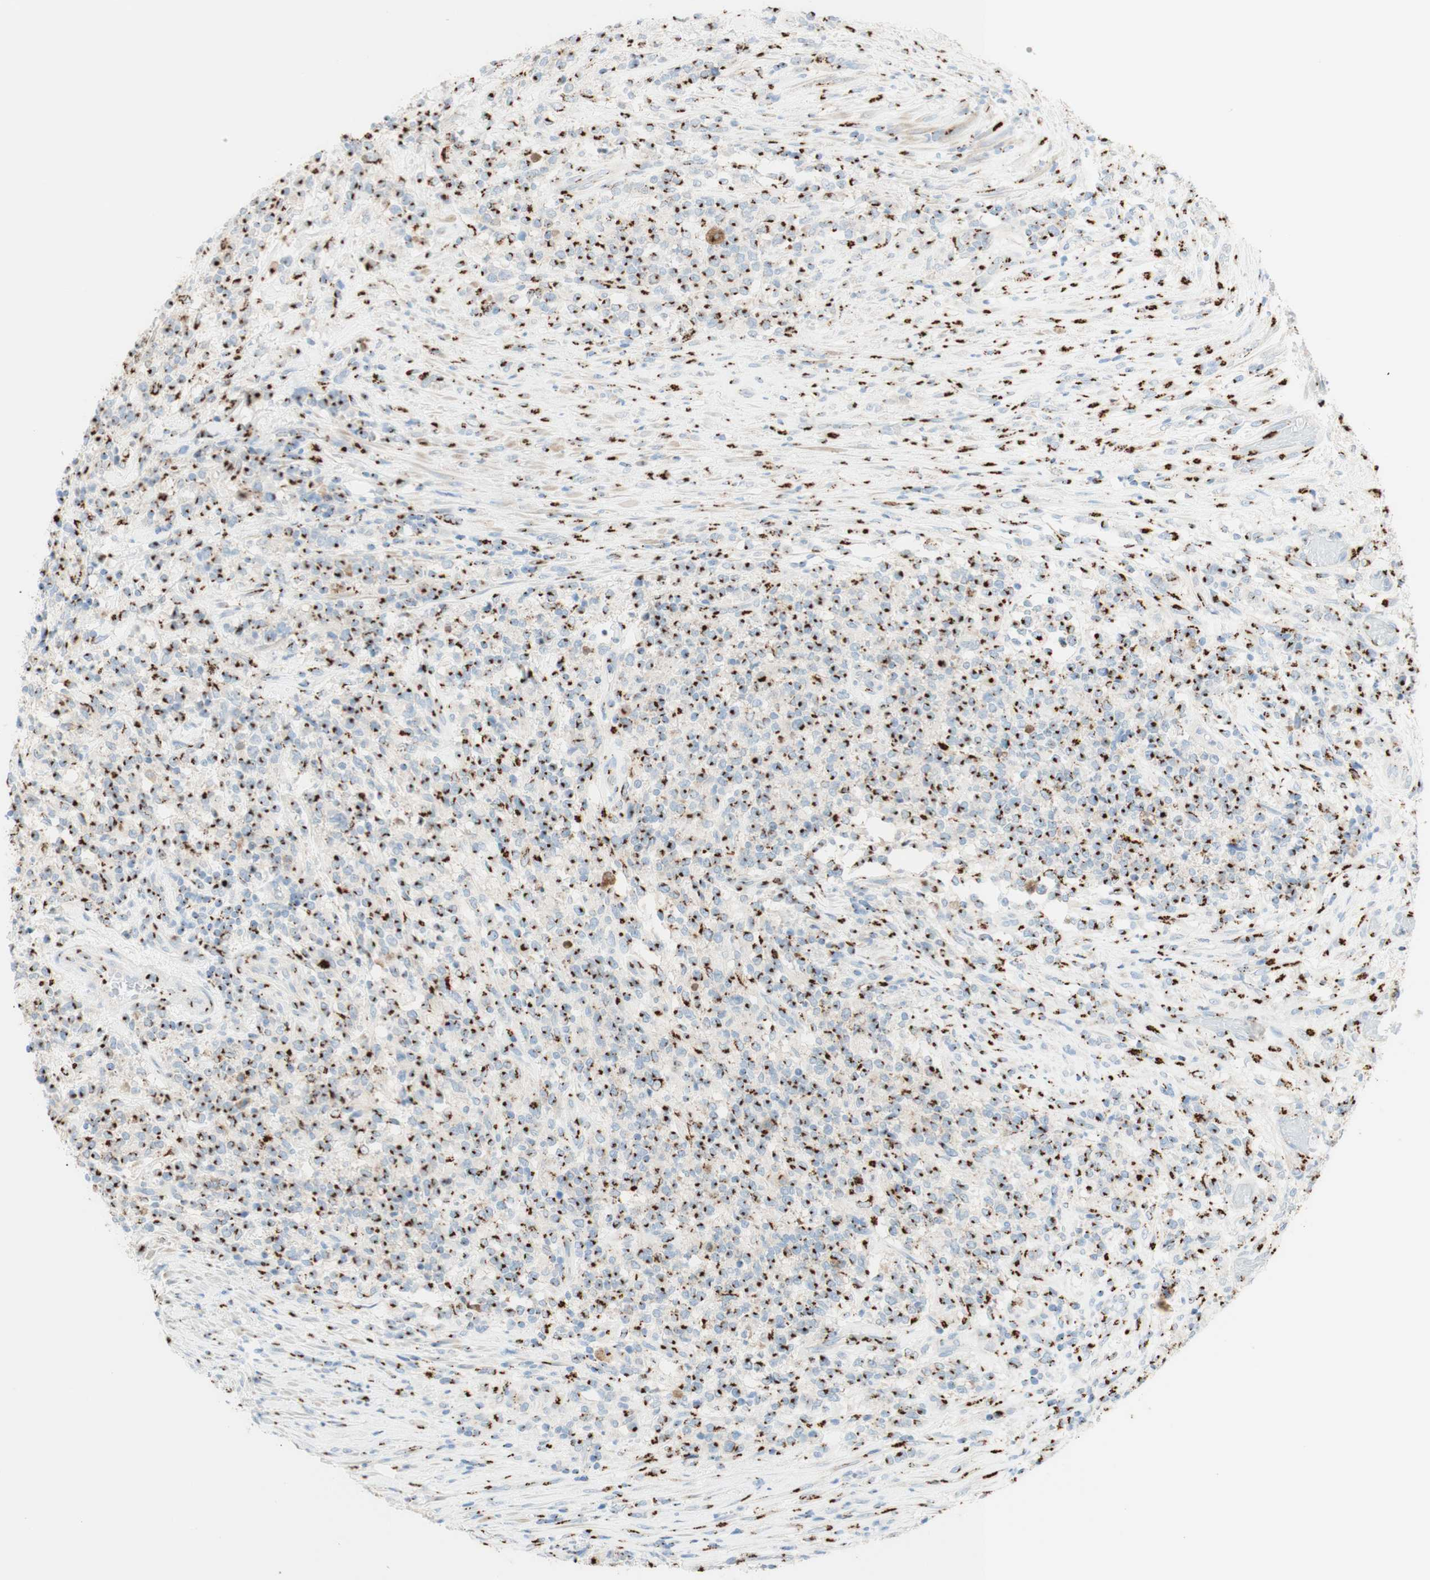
{"staining": {"intensity": "strong", "quantity": ">75%", "location": "cytoplasmic/membranous"}, "tissue": "lymphoma", "cell_type": "Tumor cells", "image_type": "cancer", "snomed": [{"axis": "morphology", "description": "Malignant lymphoma, non-Hodgkin's type, High grade"}, {"axis": "topography", "description": "Soft tissue"}], "caption": "DAB immunohistochemical staining of human lymphoma displays strong cytoplasmic/membranous protein expression in approximately >75% of tumor cells.", "gene": "GOLGB1", "patient": {"sex": "male", "age": 18}}